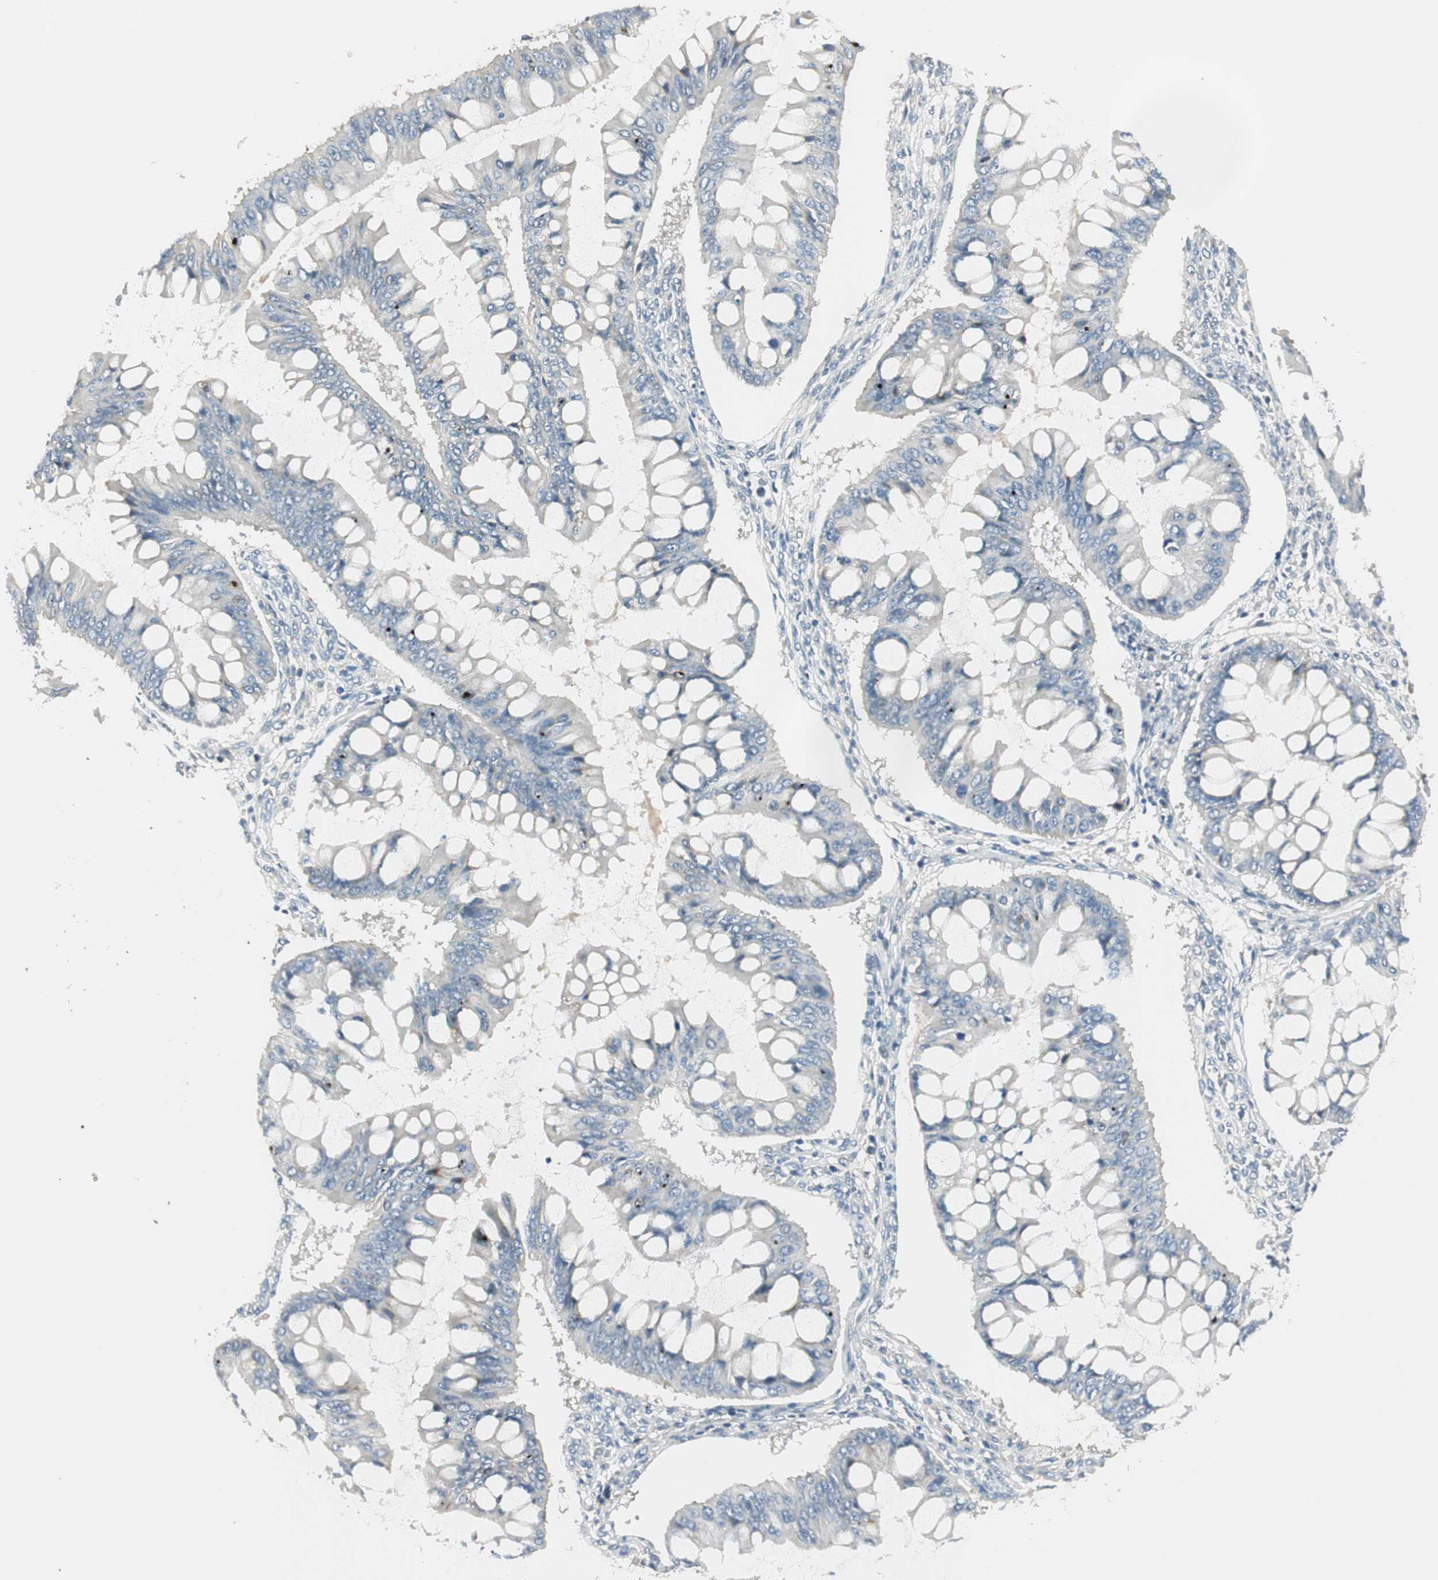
{"staining": {"intensity": "negative", "quantity": "none", "location": "none"}, "tissue": "ovarian cancer", "cell_type": "Tumor cells", "image_type": "cancer", "snomed": [{"axis": "morphology", "description": "Cystadenocarcinoma, mucinous, NOS"}, {"axis": "topography", "description": "Ovary"}], "caption": "Immunohistochemical staining of ovarian cancer exhibits no significant staining in tumor cells.", "gene": "PCDHB15", "patient": {"sex": "female", "age": 73}}